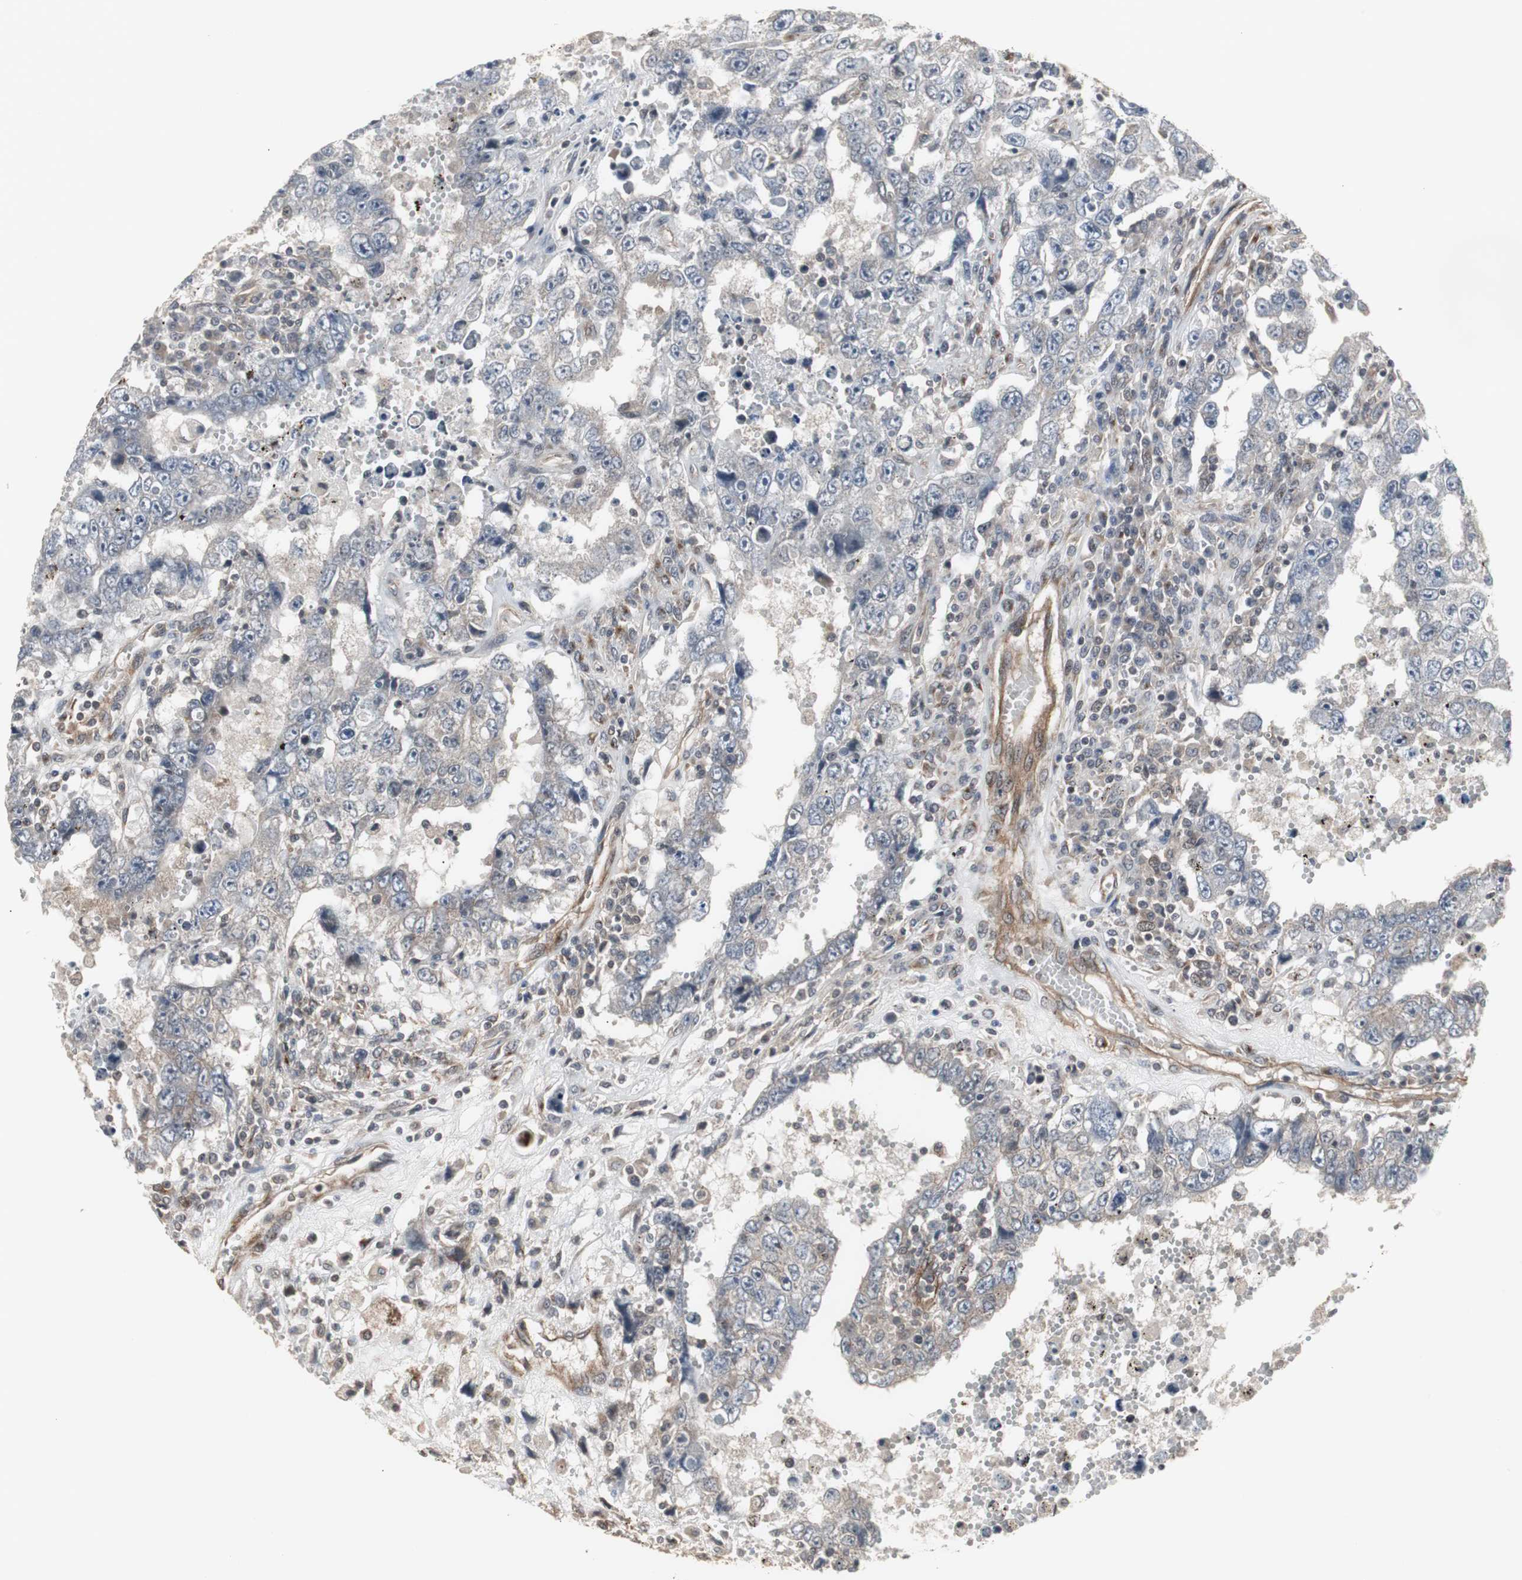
{"staining": {"intensity": "weak", "quantity": "25%-75%", "location": "cytoplasmic/membranous"}, "tissue": "testis cancer", "cell_type": "Tumor cells", "image_type": "cancer", "snomed": [{"axis": "morphology", "description": "Carcinoma, Embryonal, NOS"}, {"axis": "topography", "description": "Testis"}], "caption": "High-magnification brightfield microscopy of testis embryonal carcinoma stained with DAB (3,3'-diaminobenzidine) (brown) and counterstained with hematoxylin (blue). tumor cells exhibit weak cytoplasmic/membranous expression is seen in approximately25%-75% of cells.", "gene": "ATP2B2", "patient": {"sex": "male", "age": 26}}